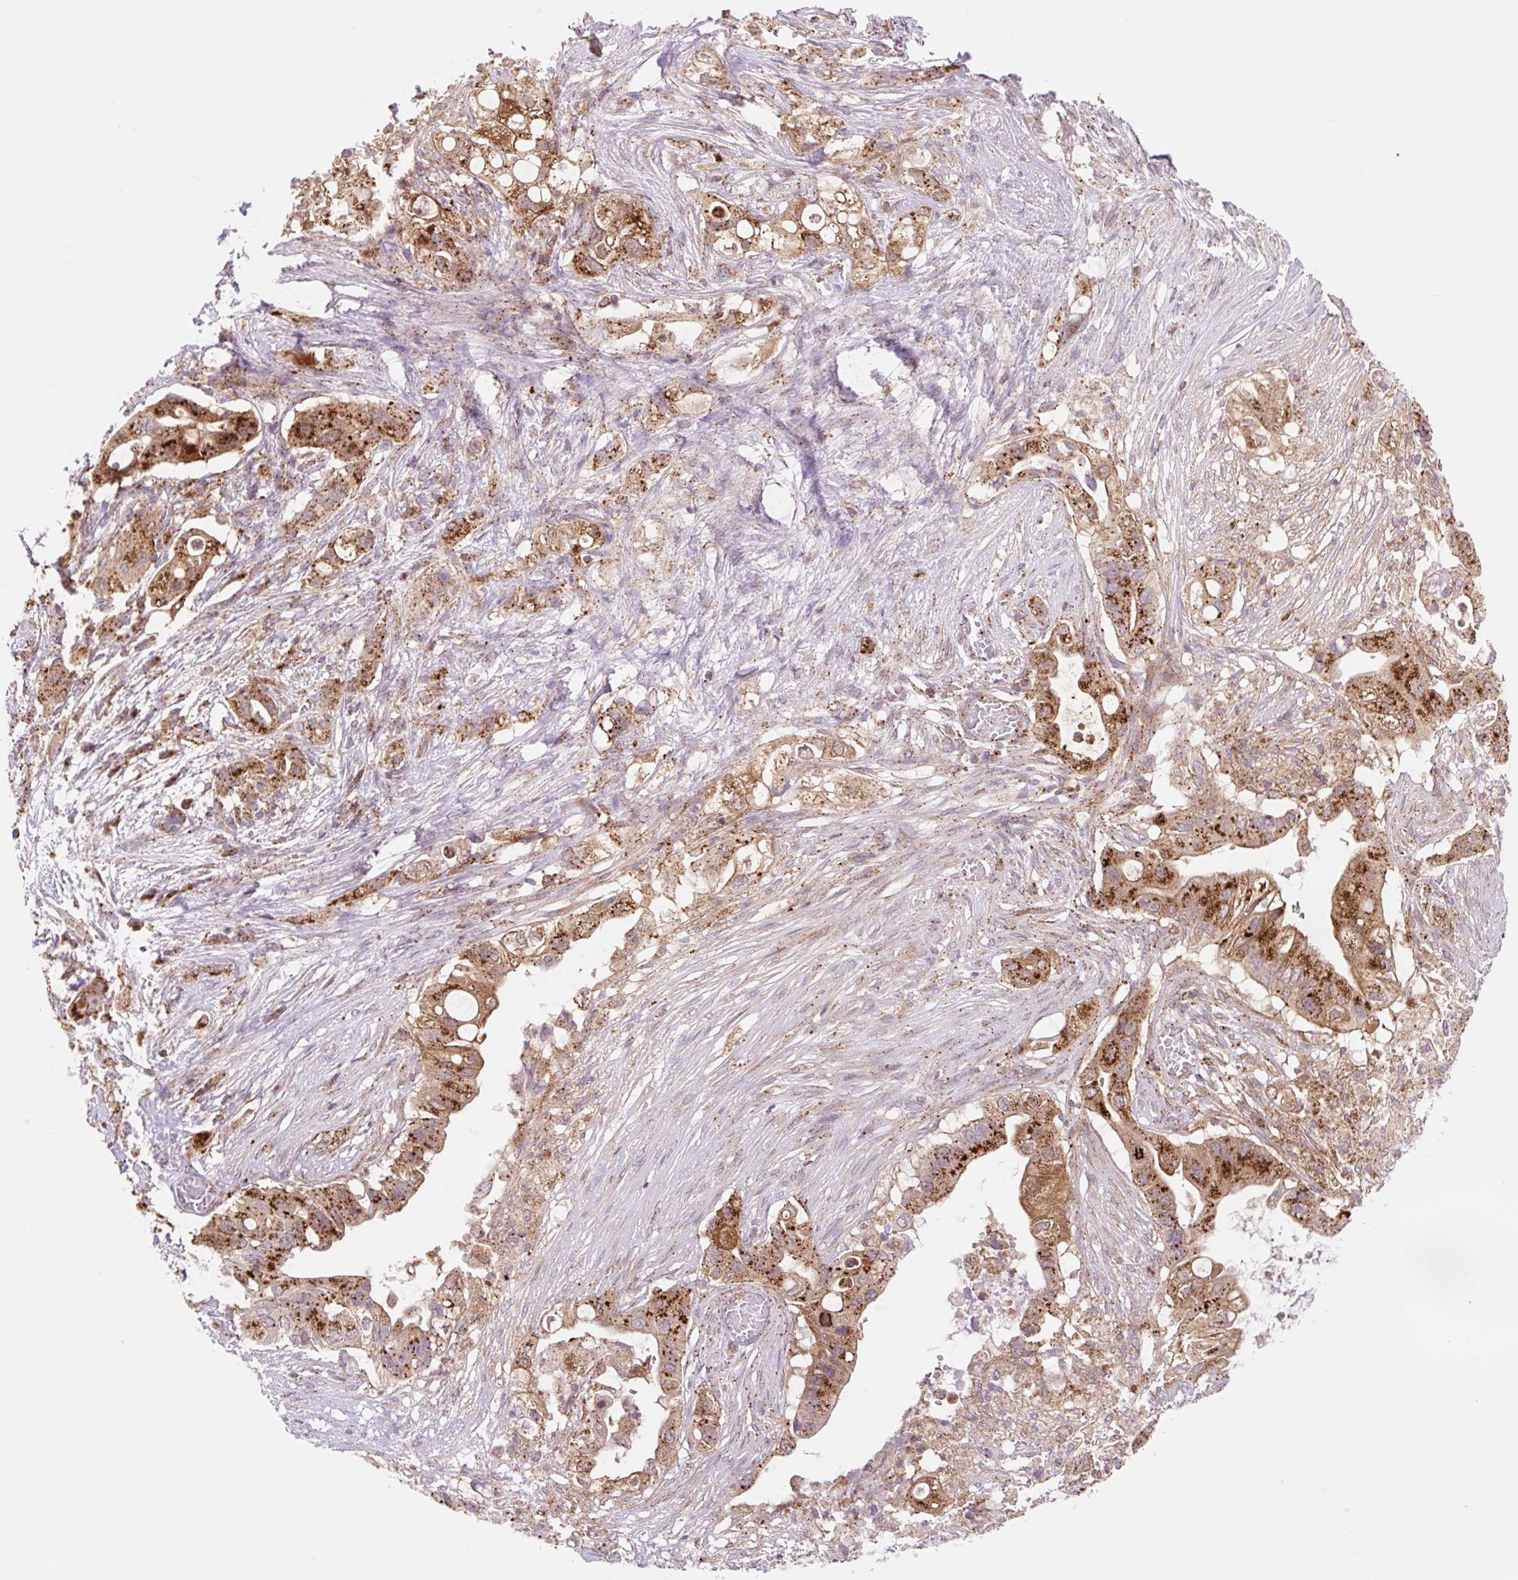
{"staining": {"intensity": "strong", "quantity": ">75%", "location": "cytoplasmic/membranous"}, "tissue": "pancreatic cancer", "cell_type": "Tumor cells", "image_type": "cancer", "snomed": [{"axis": "morphology", "description": "Adenocarcinoma, NOS"}, {"axis": "topography", "description": "Pancreas"}], "caption": "Immunohistochemistry staining of pancreatic cancer (adenocarcinoma), which shows high levels of strong cytoplasmic/membranous staining in approximately >75% of tumor cells indicating strong cytoplasmic/membranous protein positivity. The staining was performed using DAB (brown) for protein detection and nuclei were counterstained in hematoxylin (blue).", "gene": "VPS4A", "patient": {"sex": "female", "age": 72}}